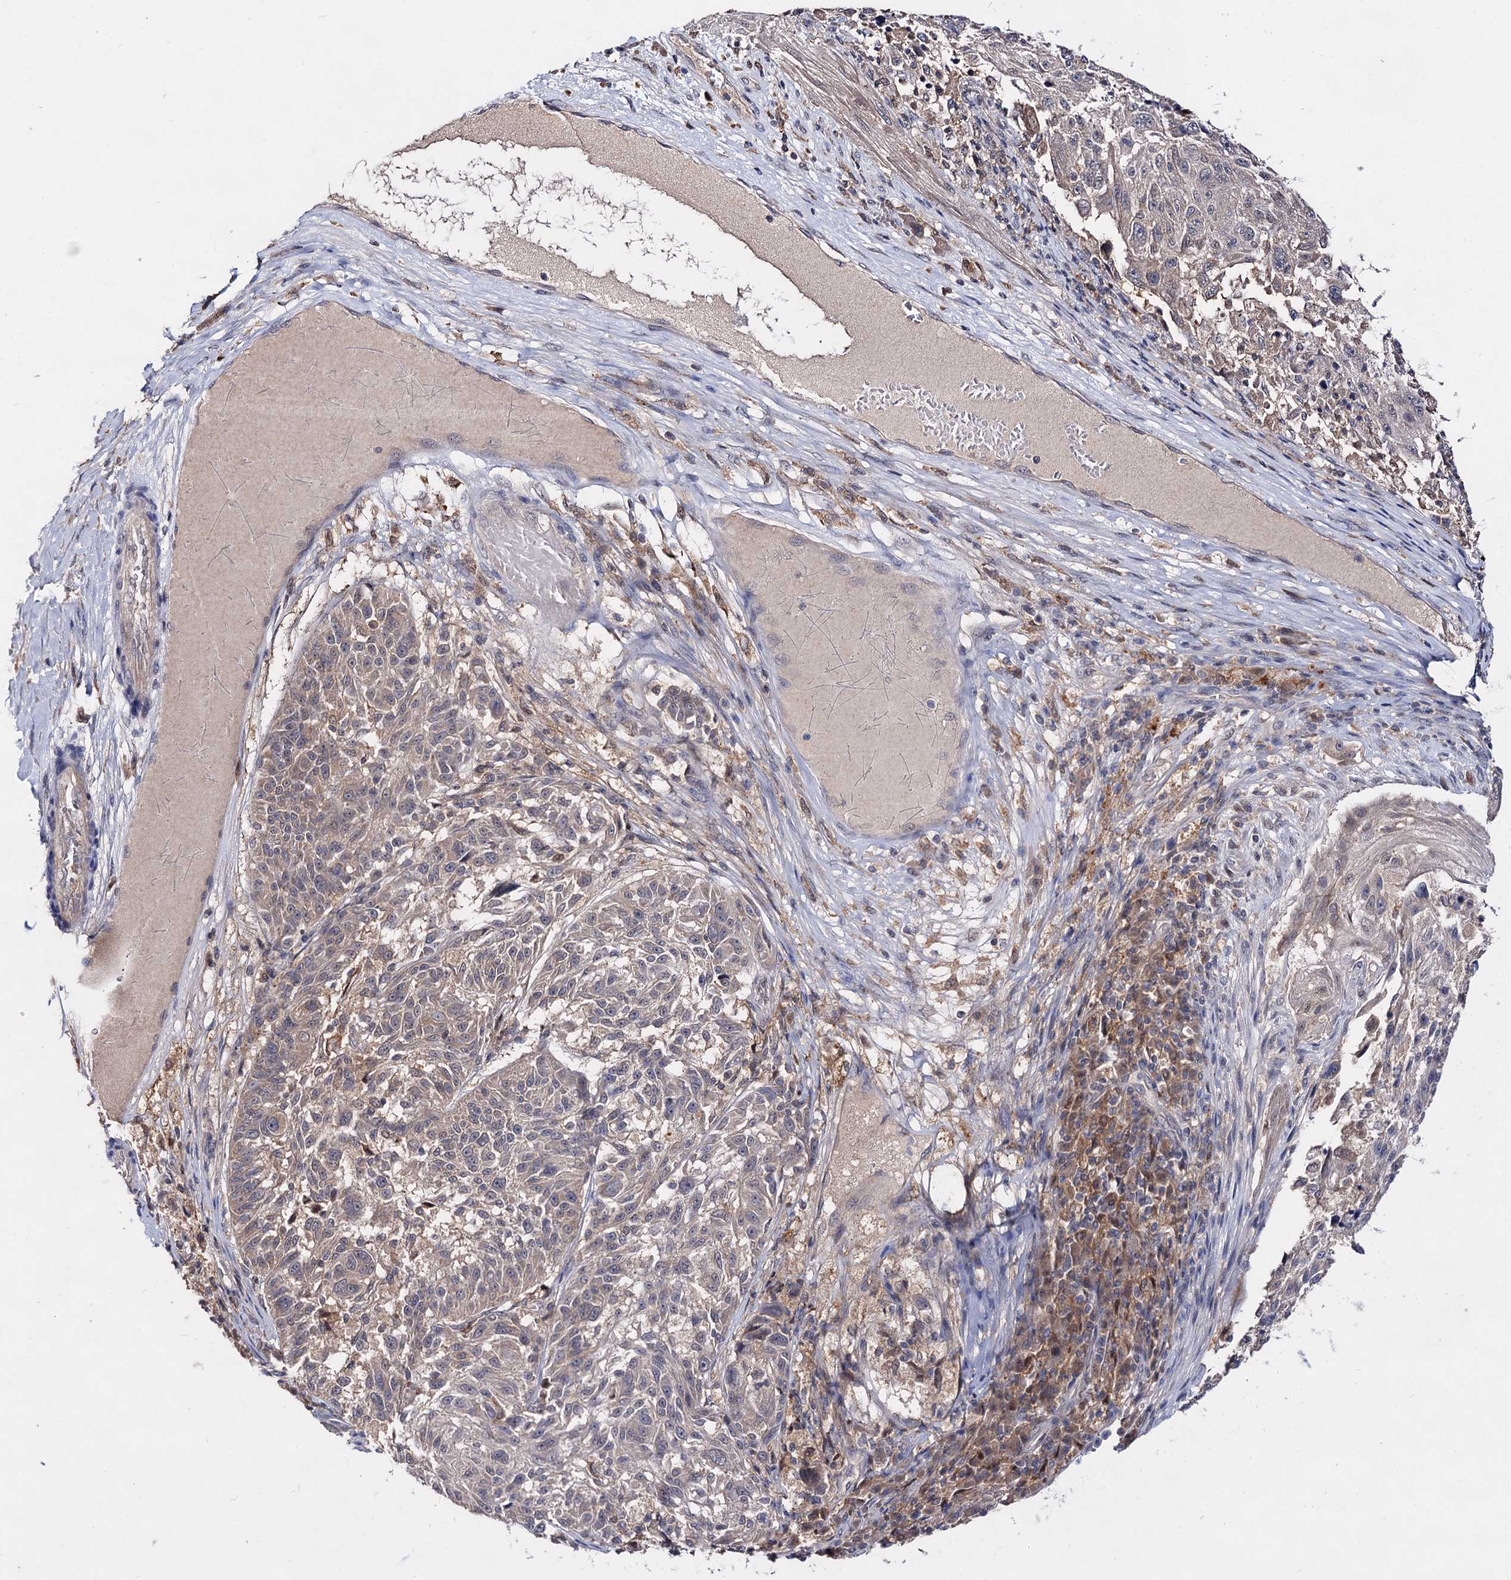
{"staining": {"intensity": "weak", "quantity": "<25%", "location": "cytoplasmic/membranous"}, "tissue": "melanoma", "cell_type": "Tumor cells", "image_type": "cancer", "snomed": [{"axis": "morphology", "description": "Malignant melanoma, NOS"}, {"axis": "topography", "description": "Skin"}], "caption": "Immunohistochemical staining of human malignant melanoma exhibits no significant staining in tumor cells.", "gene": "ACTR6", "patient": {"sex": "male", "age": 53}}